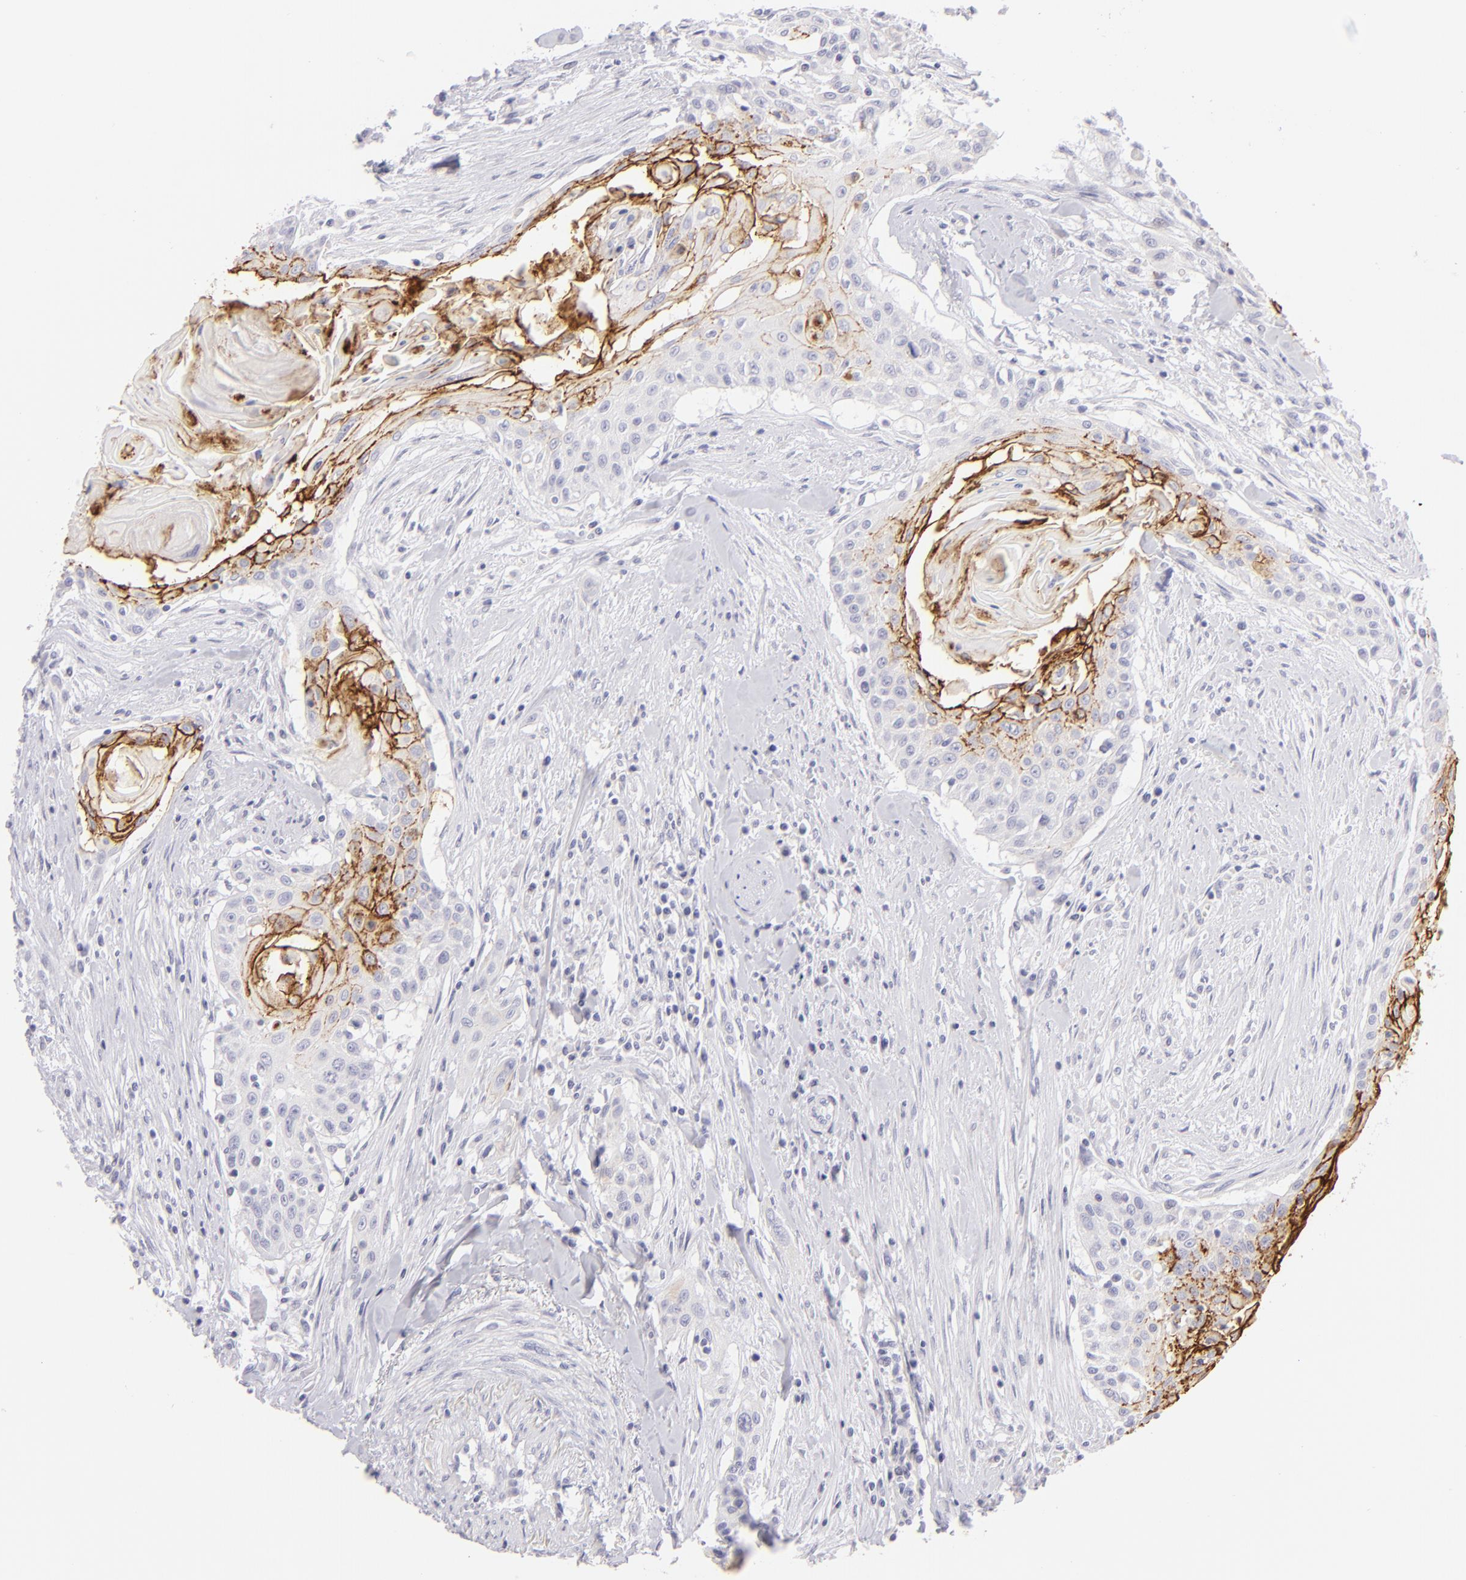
{"staining": {"intensity": "moderate", "quantity": "25%-75%", "location": "cytoplasmic/membranous"}, "tissue": "head and neck cancer", "cell_type": "Tumor cells", "image_type": "cancer", "snomed": [{"axis": "morphology", "description": "Squamous cell carcinoma, NOS"}, {"axis": "morphology", "description": "Squamous cell carcinoma, metastatic, NOS"}, {"axis": "topography", "description": "Lymph node"}, {"axis": "topography", "description": "Salivary gland"}, {"axis": "topography", "description": "Head-Neck"}], "caption": "Immunohistochemical staining of human head and neck squamous cell carcinoma displays medium levels of moderate cytoplasmic/membranous protein staining in about 25%-75% of tumor cells.", "gene": "CLDN4", "patient": {"sex": "female", "age": 74}}